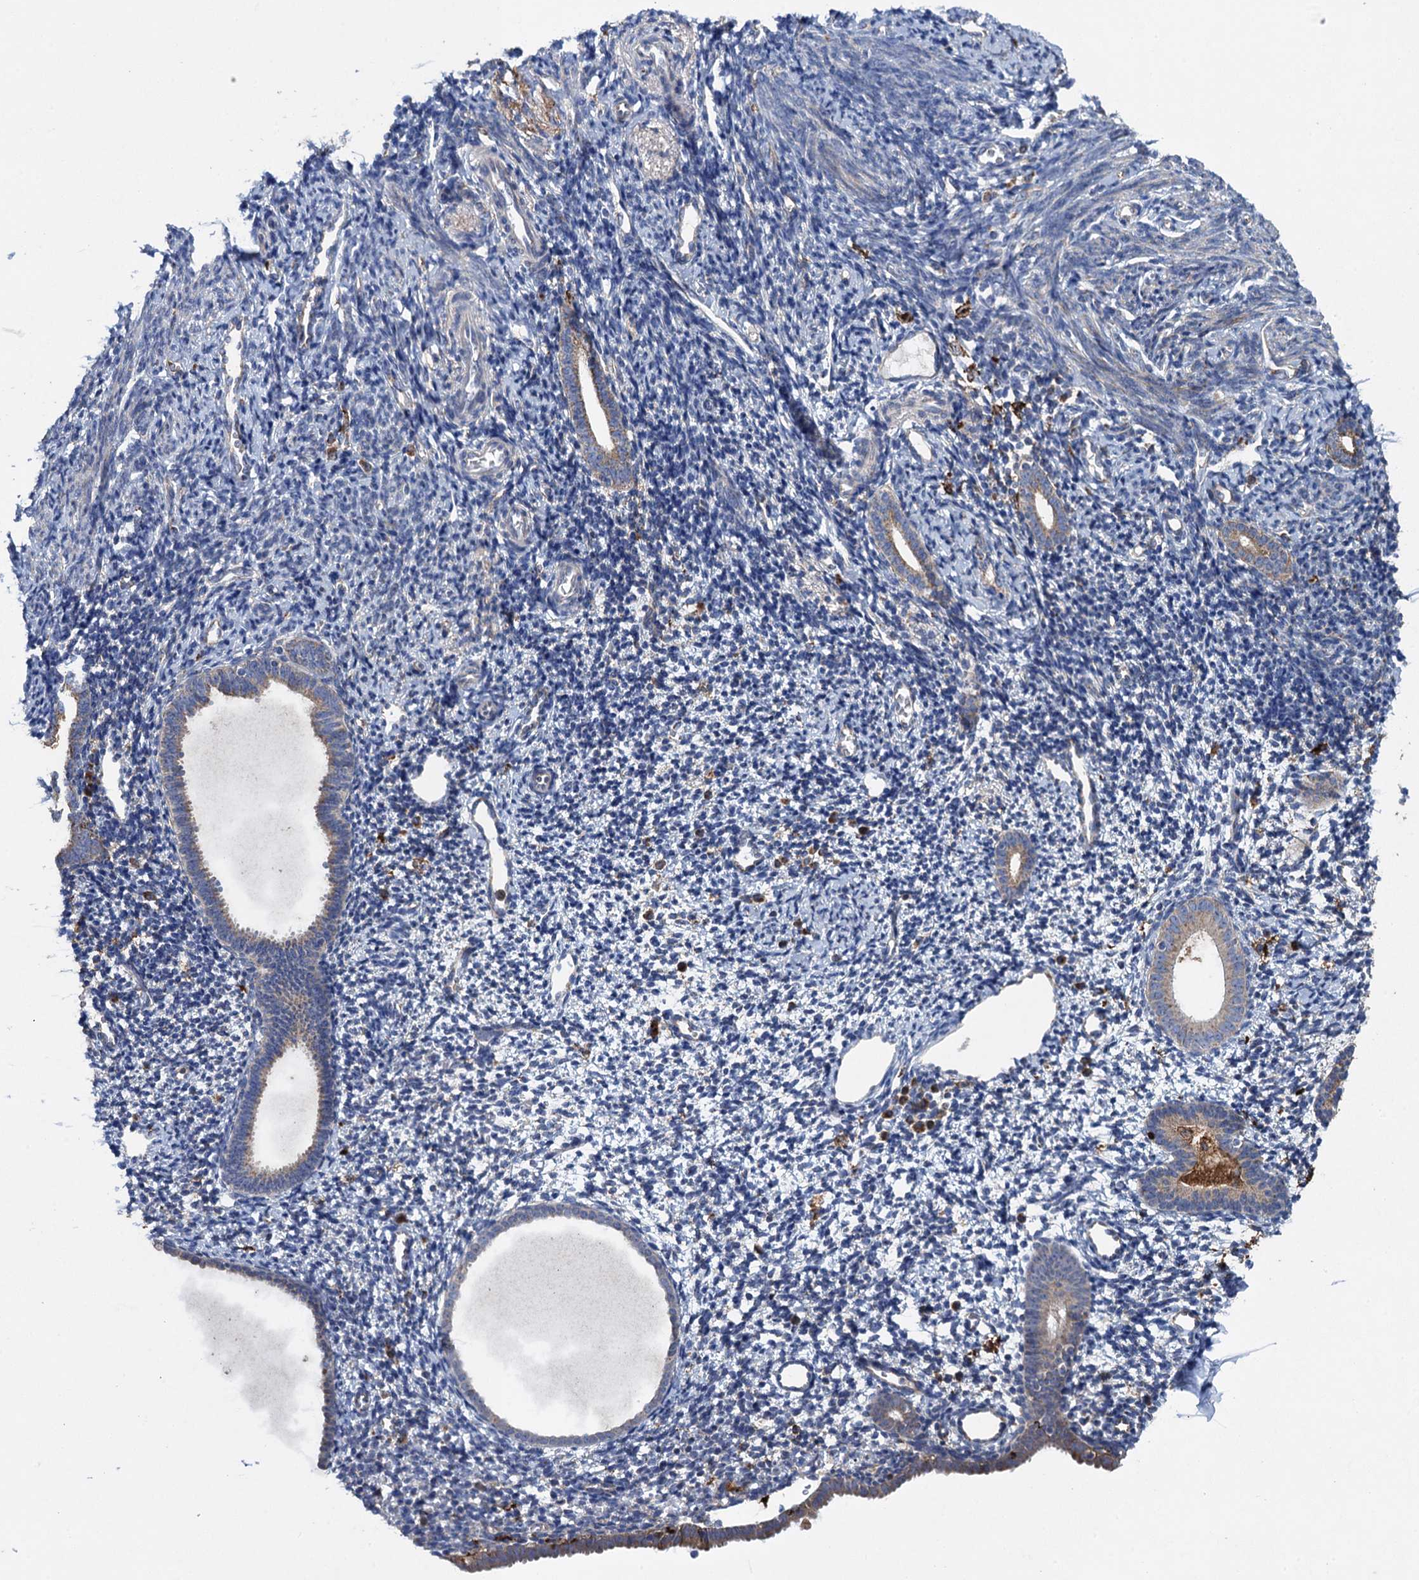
{"staining": {"intensity": "negative", "quantity": "none", "location": "none"}, "tissue": "endometrium", "cell_type": "Cells in endometrial stroma", "image_type": "normal", "snomed": [{"axis": "morphology", "description": "Normal tissue, NOS"}, {"axis": "topography", "description": "Endometrium"}], "caption": "Immunohistochemistry (IHC) image of benign endometrium: endometrium stained with DAB (3,3'-diaminobenzidine) exhibits no significant protein positivity in cells in endometrial stroma.", "gene": "TXNDC11", "patient": {"sex": "female", "age": 56}}